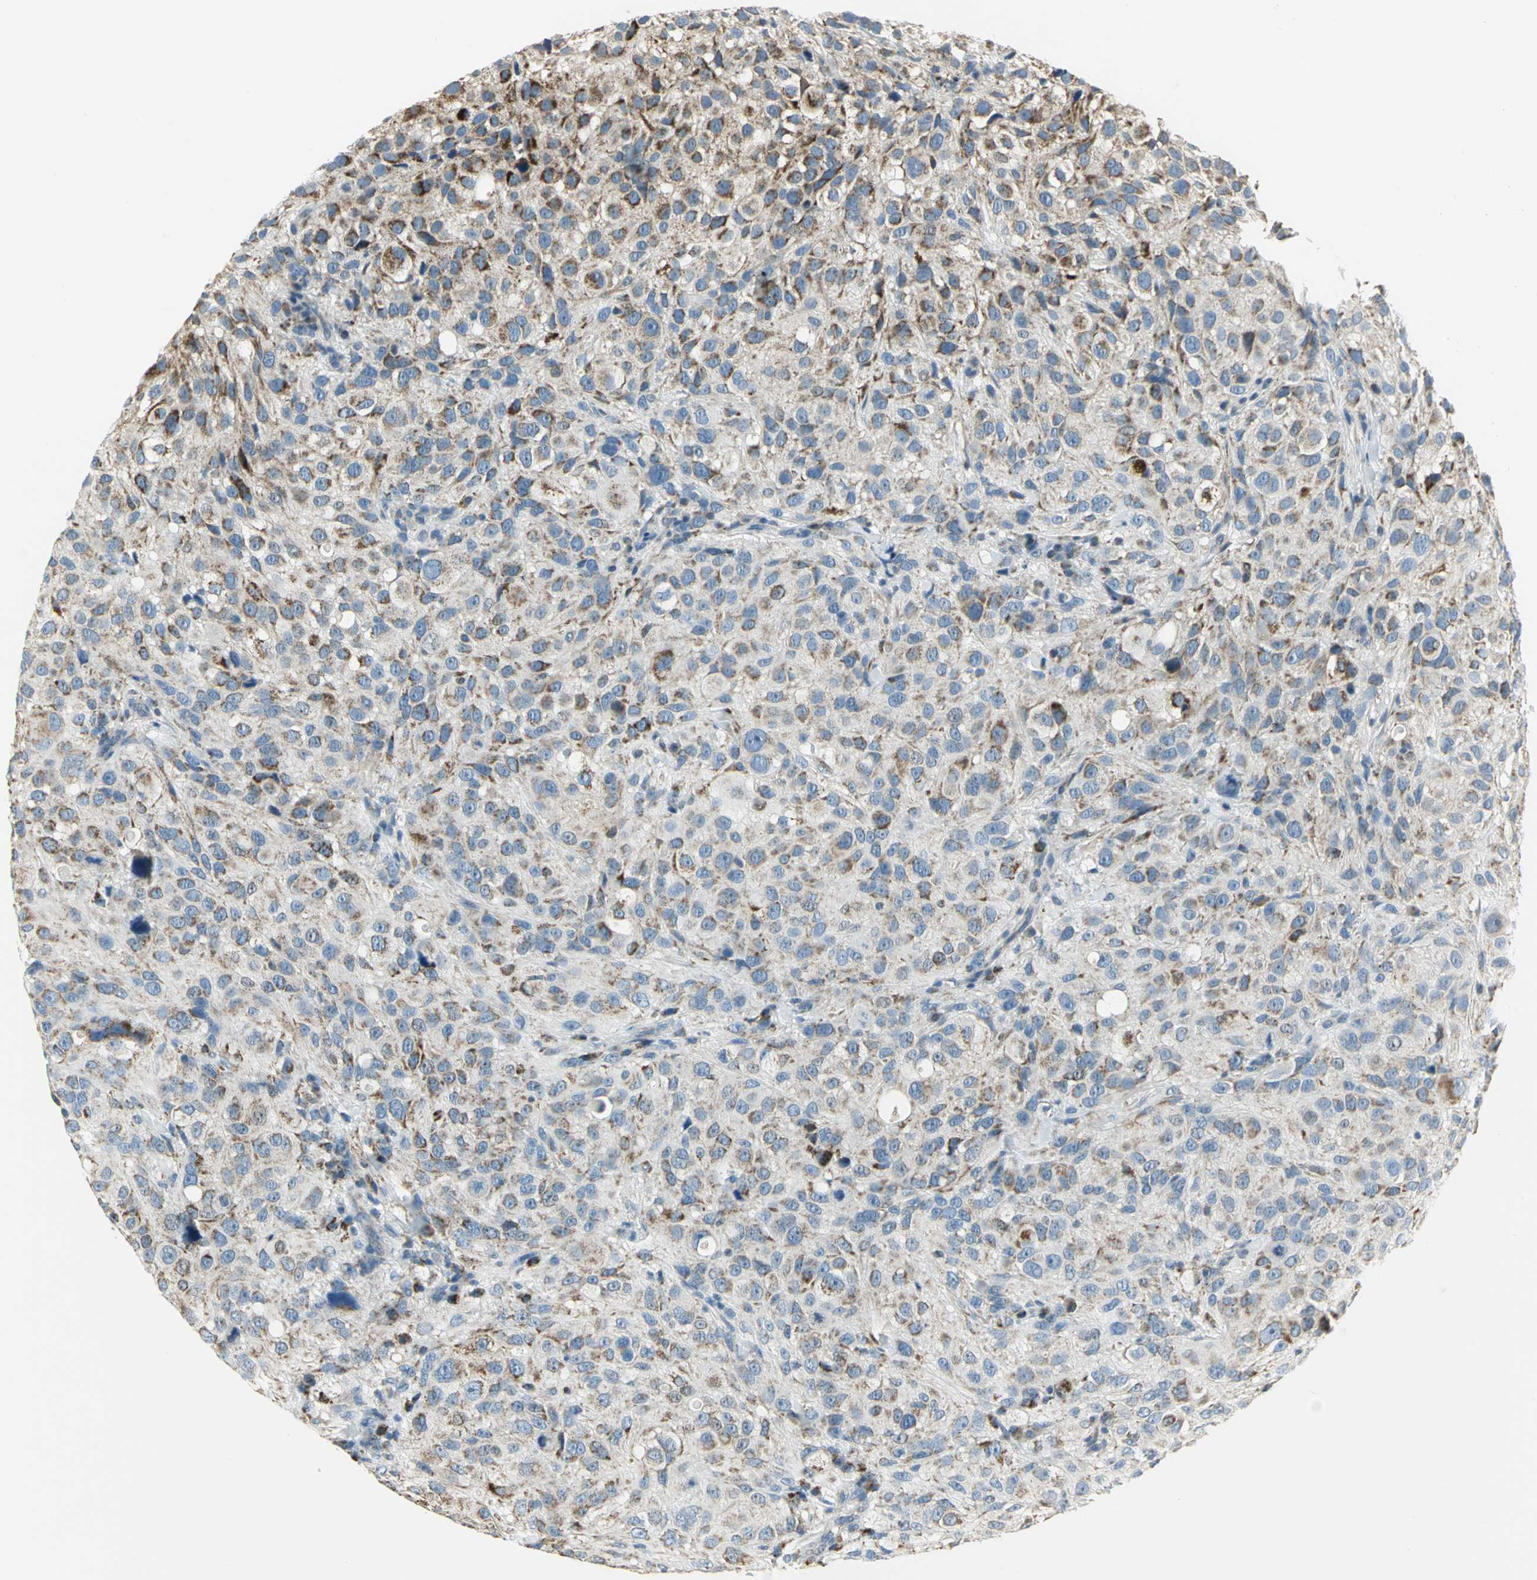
{"staining": {"intensity": "moderate", "quantity": ">75%", "location": "cytoplasmic/membranous"}, "tissue": "melanoma", "cell_type": "Tumor cells", "image_type": "cancer", "snomed": [{"axis": "morphology", "description": "Necrosis, NOS"}, {"axis": "morphology", "description": "Malignant melanoma, NOS"}, {"axis": "topography", "description": "Skin"}], "caption": "Malignant melanoma stained for a protein (brown) demonstrates moderate cytoplasmic/membranous positive staining in approximately >75% of tumor cells.", "gene": "ACADM", "patient": {"sex": "female", "age": 87}}